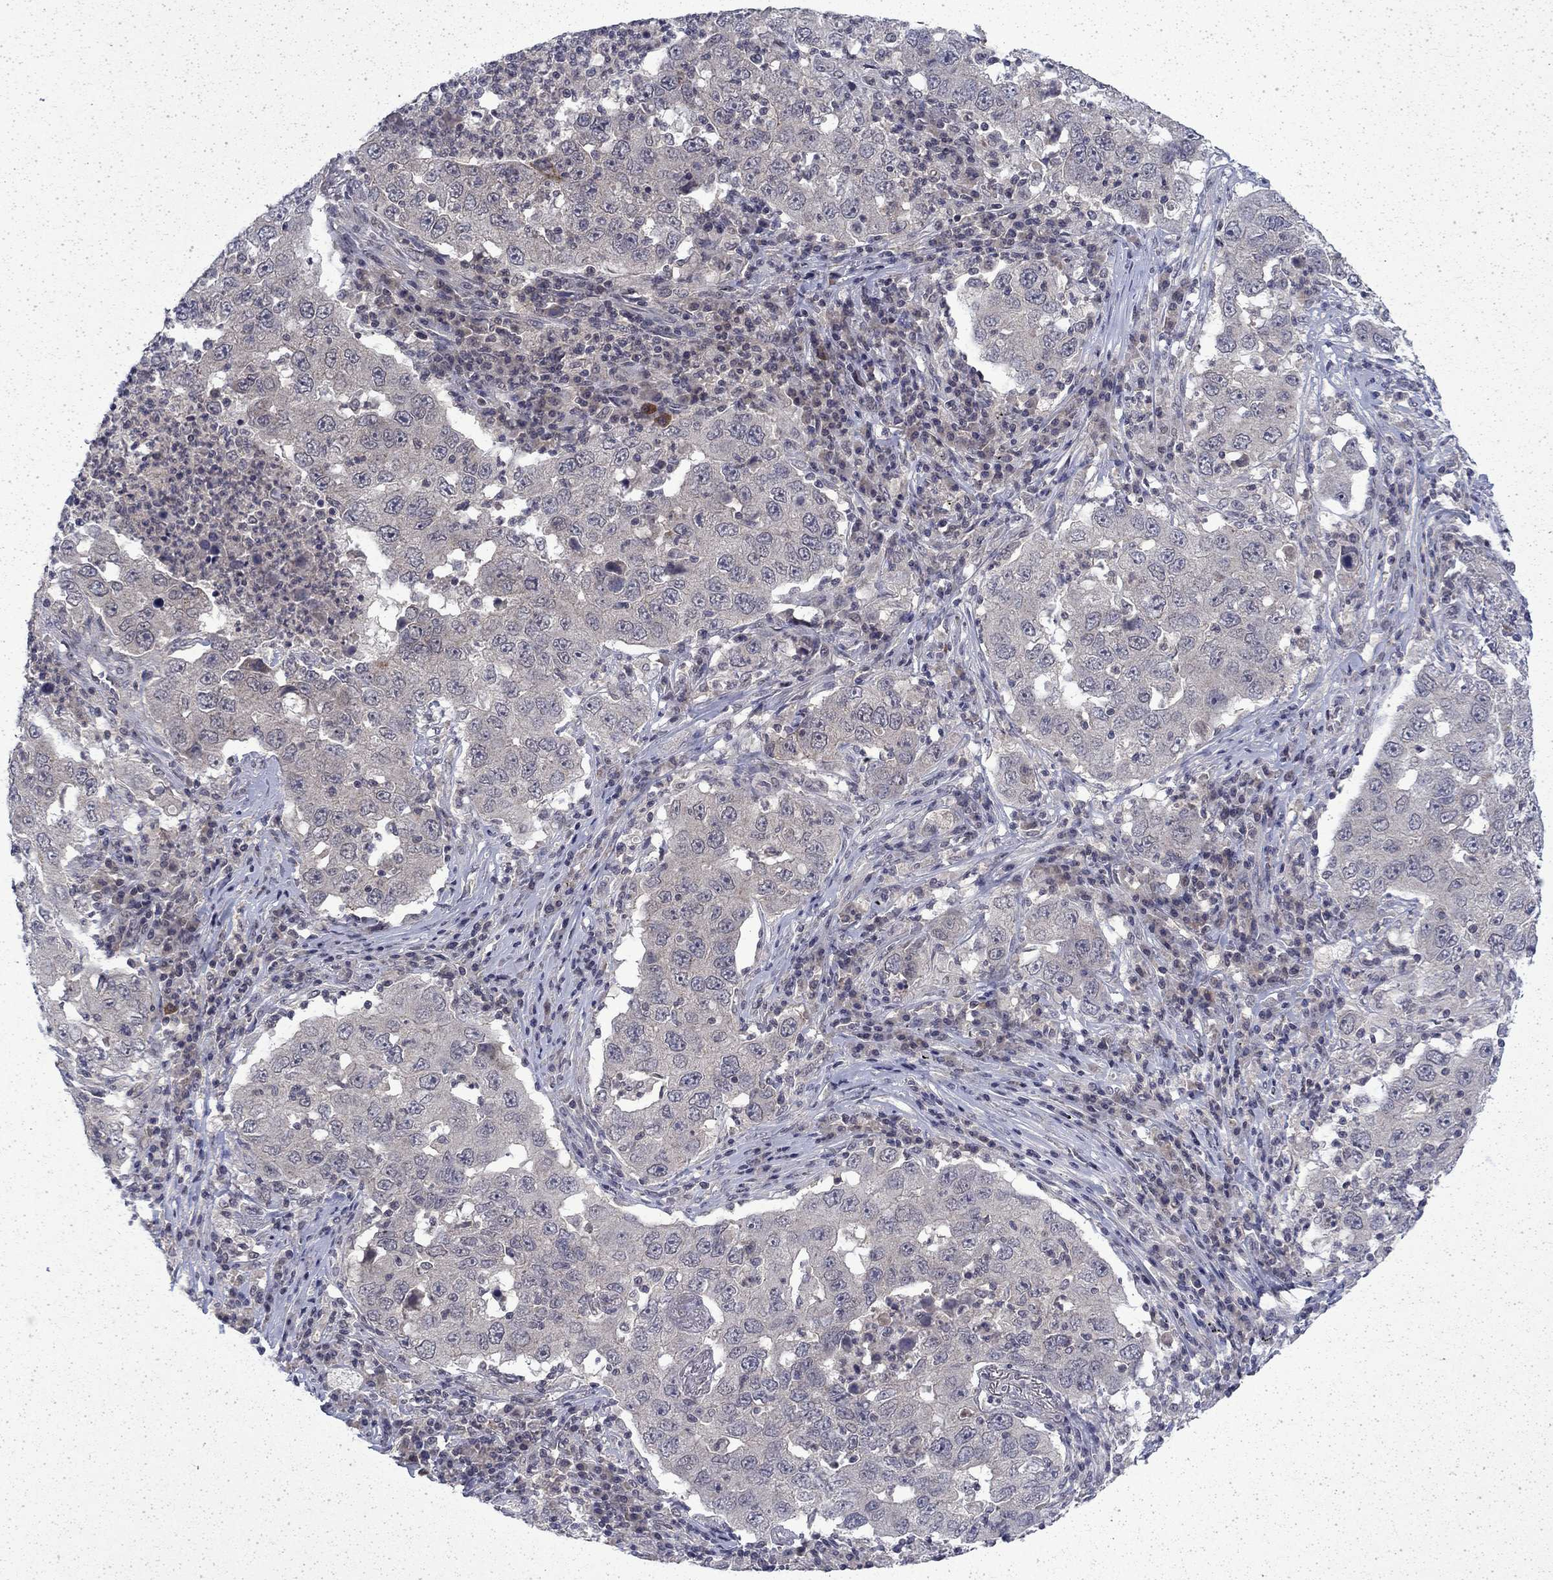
{"staining": {"intensity": "negative", "quantity": "none", "location": "none"}, "tissue": "lung cancer", "cell_type": "Tumor cells", "image_type": "cancer", "snomed": [{"axis": "morphology", "description": "Adenocarcinoma, NOS"}, {"axis": "topography", "description": "Lung"}], "caption": "Human lung cancer stained for a protein using immunohistochemistry demonstrates no positivity in tumor cells.", "gene": "CHAT", "patient": {"sex": "male", "age": 73}}